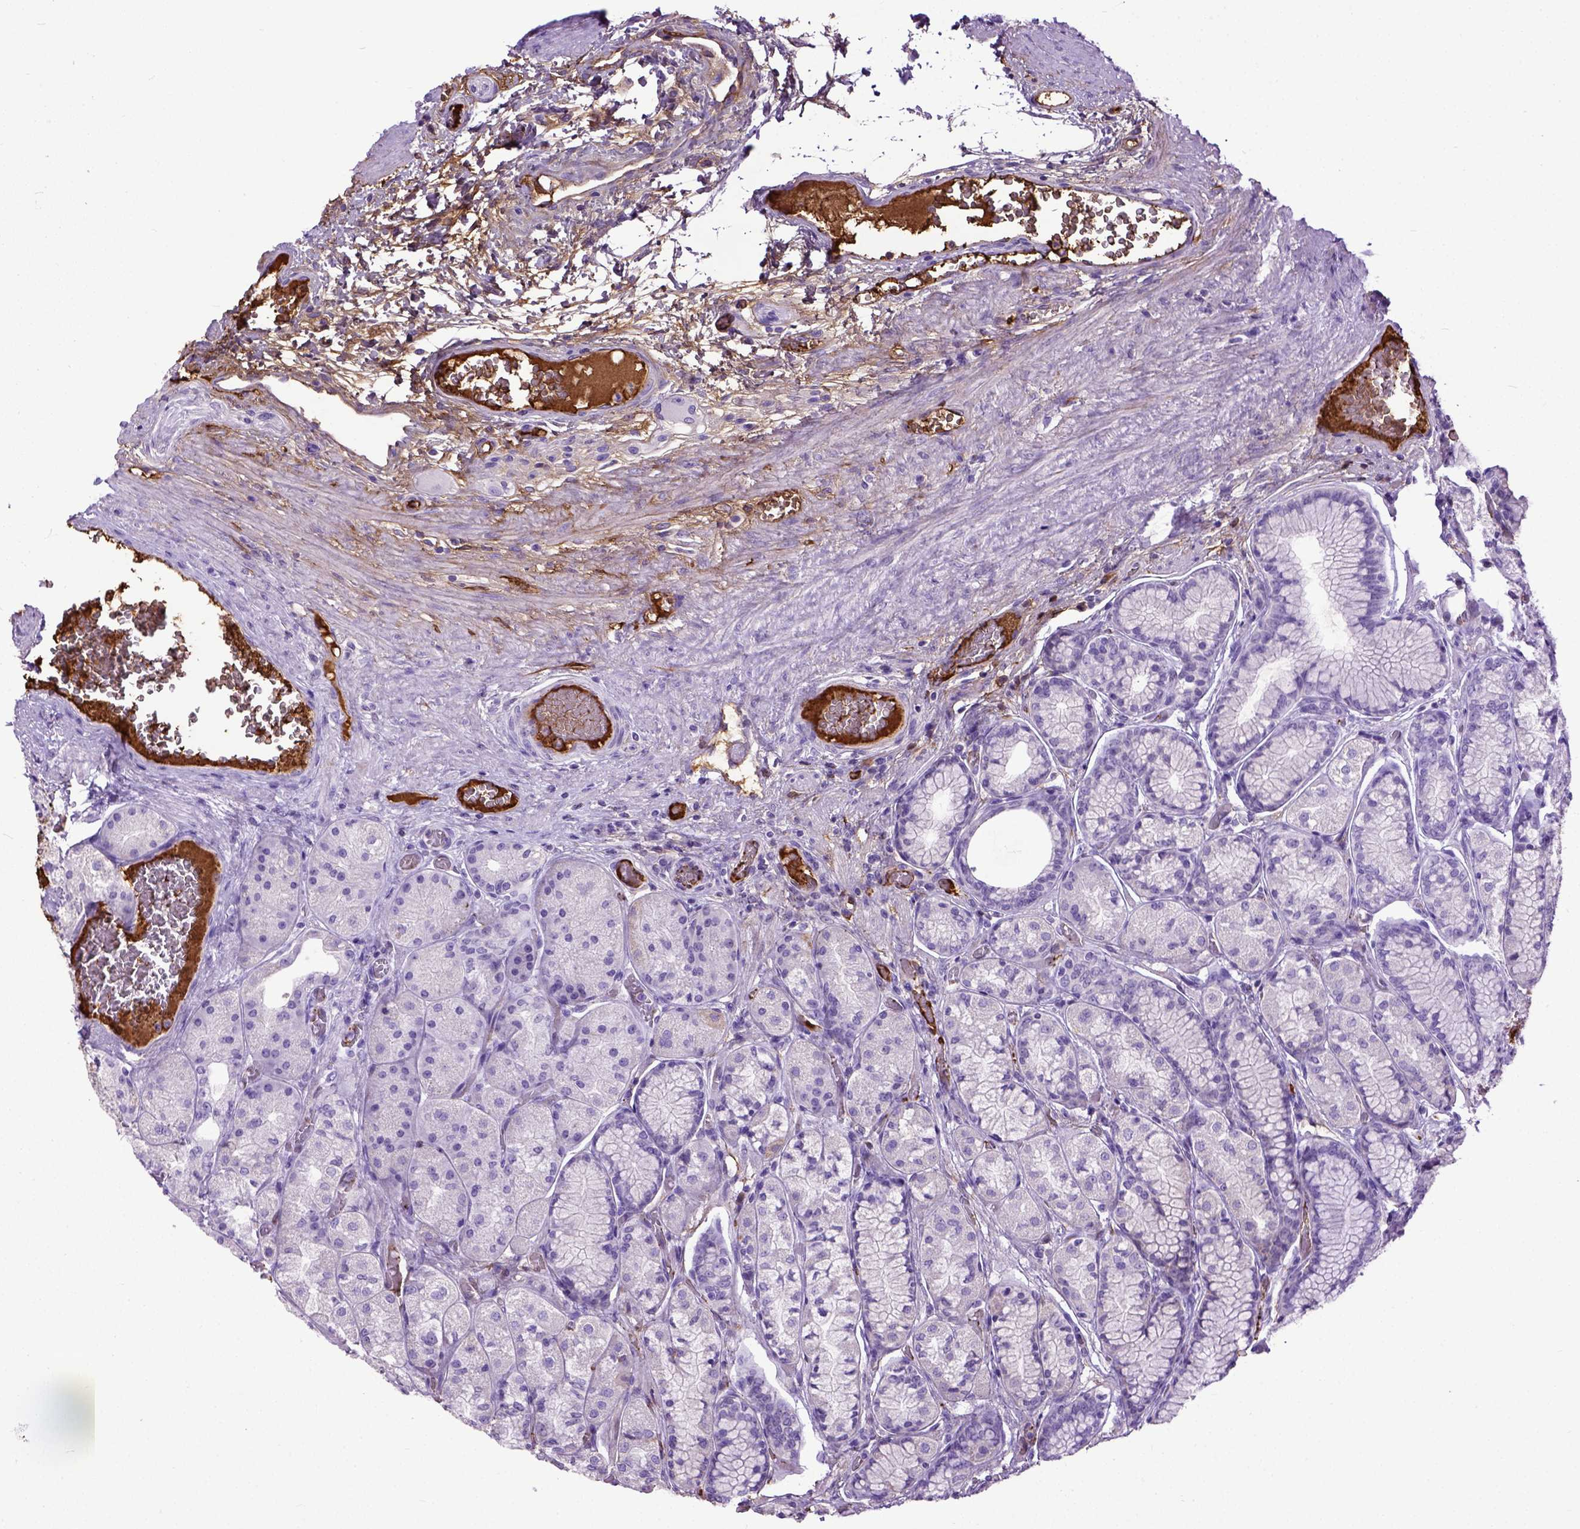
{"staining": {"intensity": "negative", "quantity": "none", "location": "none"}, "tissue": "stomach", "cell_type": "Glandular cells", "image_type": "normal", "snomed": [{"axis": "morphology", "description": "Normal tissue, NOS"}, {"axis": "morphology", "description": "Adenocarcinoma, NOS"}, {"axis": "morphology", "description": "Adenocarcinoma, High grade"}, {"axis": "topography", "description": "Stomach, upper"}, {"axis": "topography", "description": "Stomach"}], "caption": "High power microscopy micrograph of an IHC photomicrograph of normal stomach, revealing no significant staining in glandular cells.", "gene": "ADAMTS8", "patient": {"sex": "female", "age": 65}}